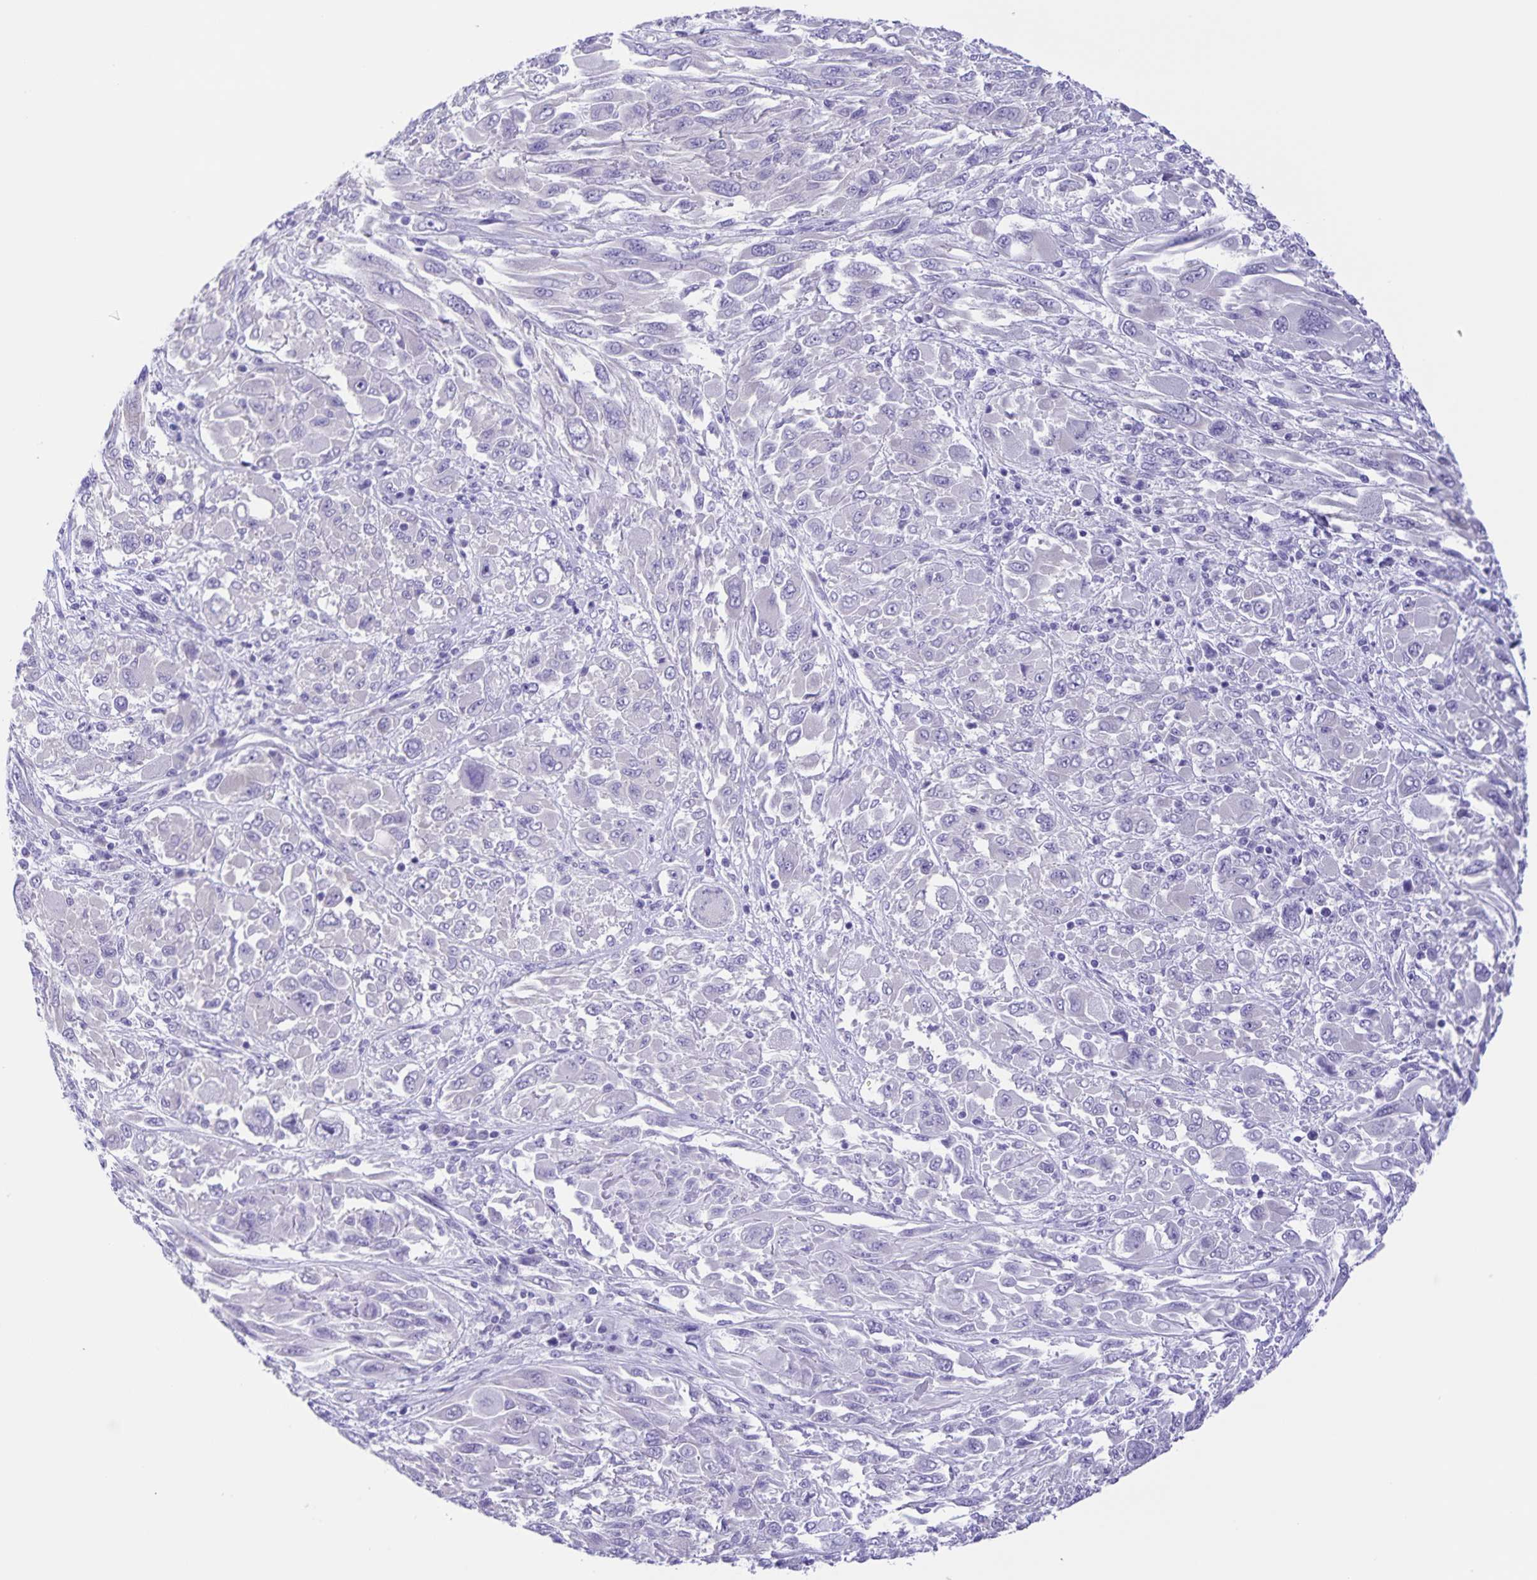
{"staining": {"intensity": "negative", "quantity": "none", "location": "none"}, "tissue": "melanoma", "cell_type": "Tumor cells", "image_type": "cancer", "snomed": [{"axis": "morphology", "description": "Malignant melanoma, NOS"}, {"axis": "topography", "description": "Skin"}], "caption": "Immunohistochemistry (IHC) micrograph of neoplastic tissue: human melanoma stained with DAB (3,3'-diaminobenzidine) shows no significant protein positivity in tumor cells.", "gene": "CAPSL", "patient": {"sex": "female", "age": 91}}